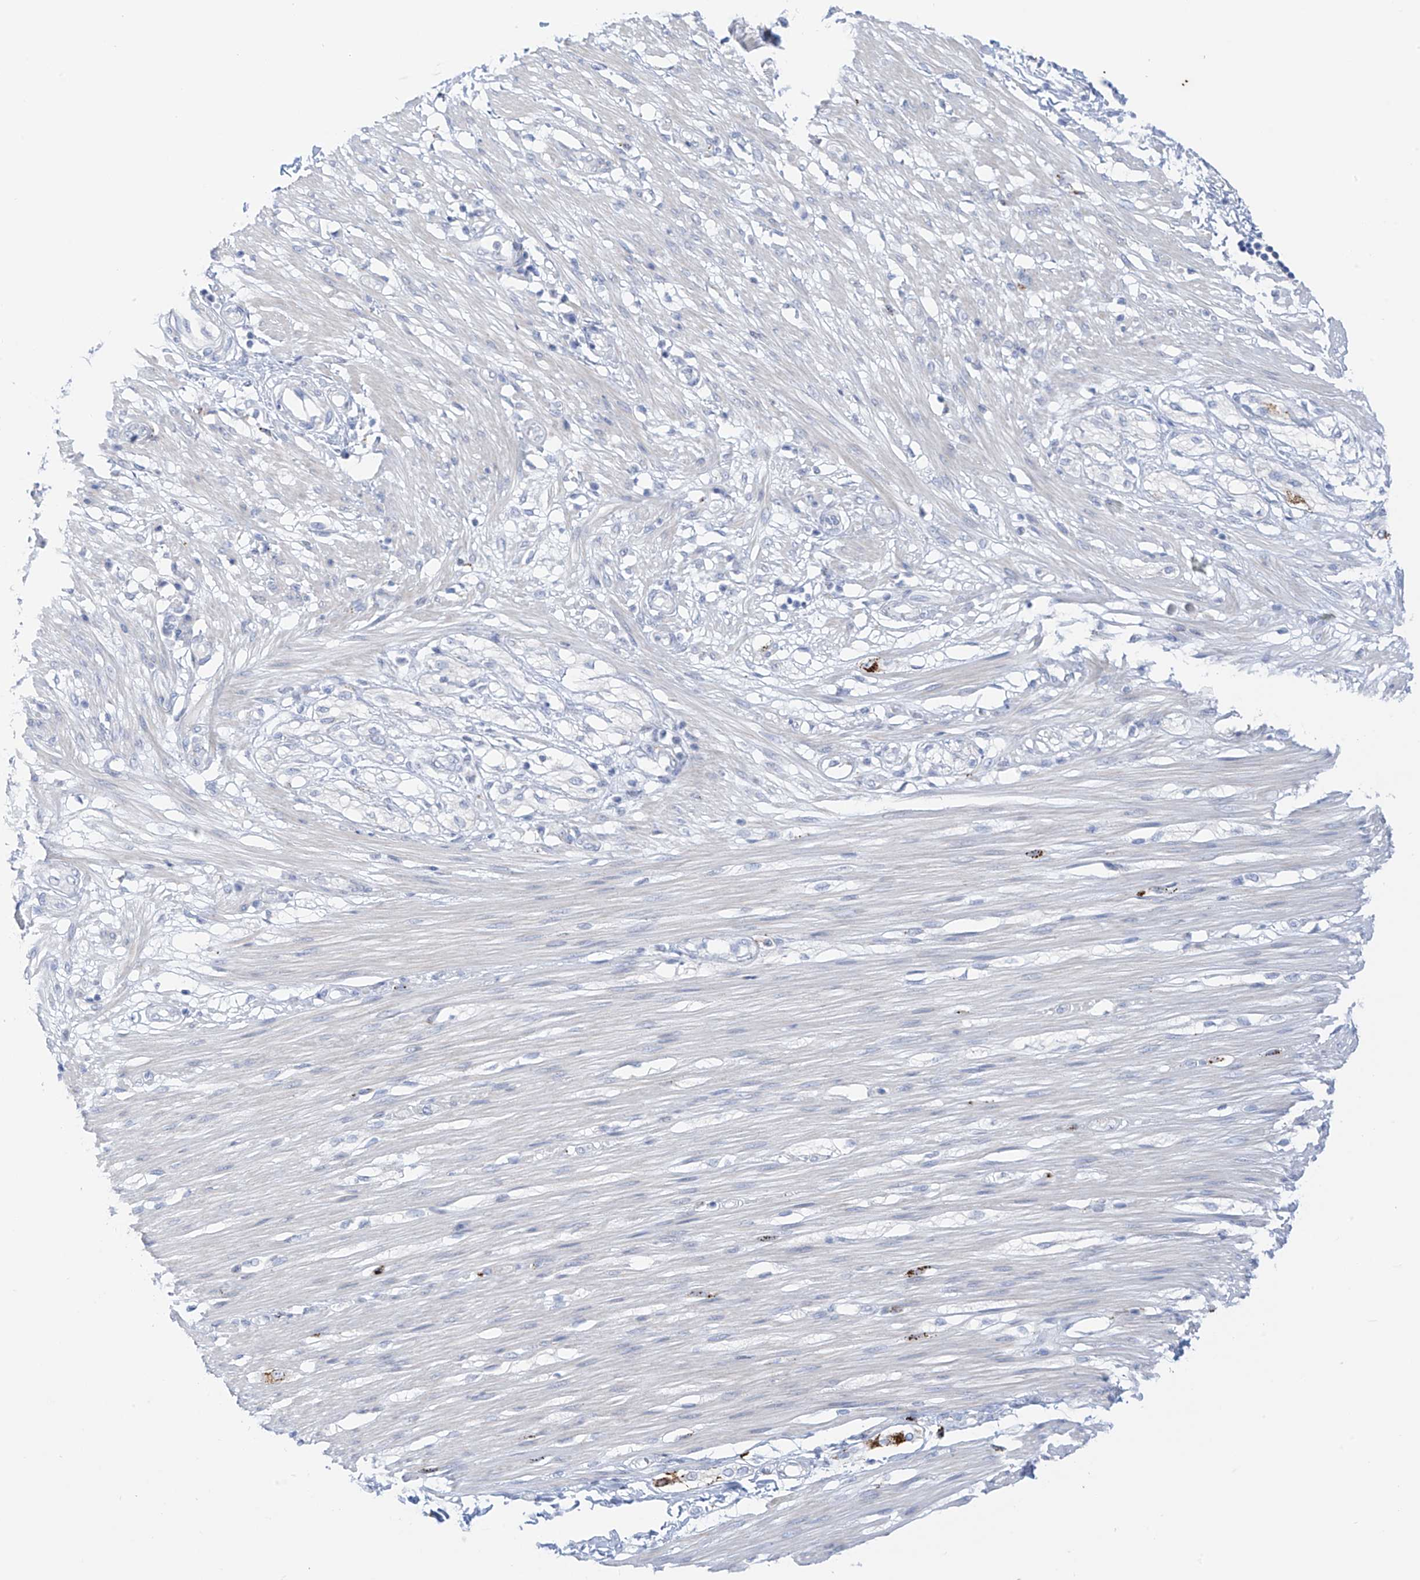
{"staining": {"intensity": "negative", "quantity": "none", "location": "none"}, "tissue": "smooth muscle", "cell_type": "Smooth muscle cells", "image_type": "normal", "snomed": [{"axis": "morphology", "description": "Normal tissue, NOS"}, {"axis": "morphology", "description": "Adenocarcinoma, NOS"}, {"axis": "topography", "description": "Colon"}, {"axis": "topography", "description": "Peripheral nerve tissue"}], "caption": "IHC of unremarkable human smooth muscle shows no staining in smooth muscle cells. (DAB immunohistochemistry visualized using brightfield microscopy, high magnification).", "gene": "PSPH", "patient": {"sex": "male", "age": 14}}